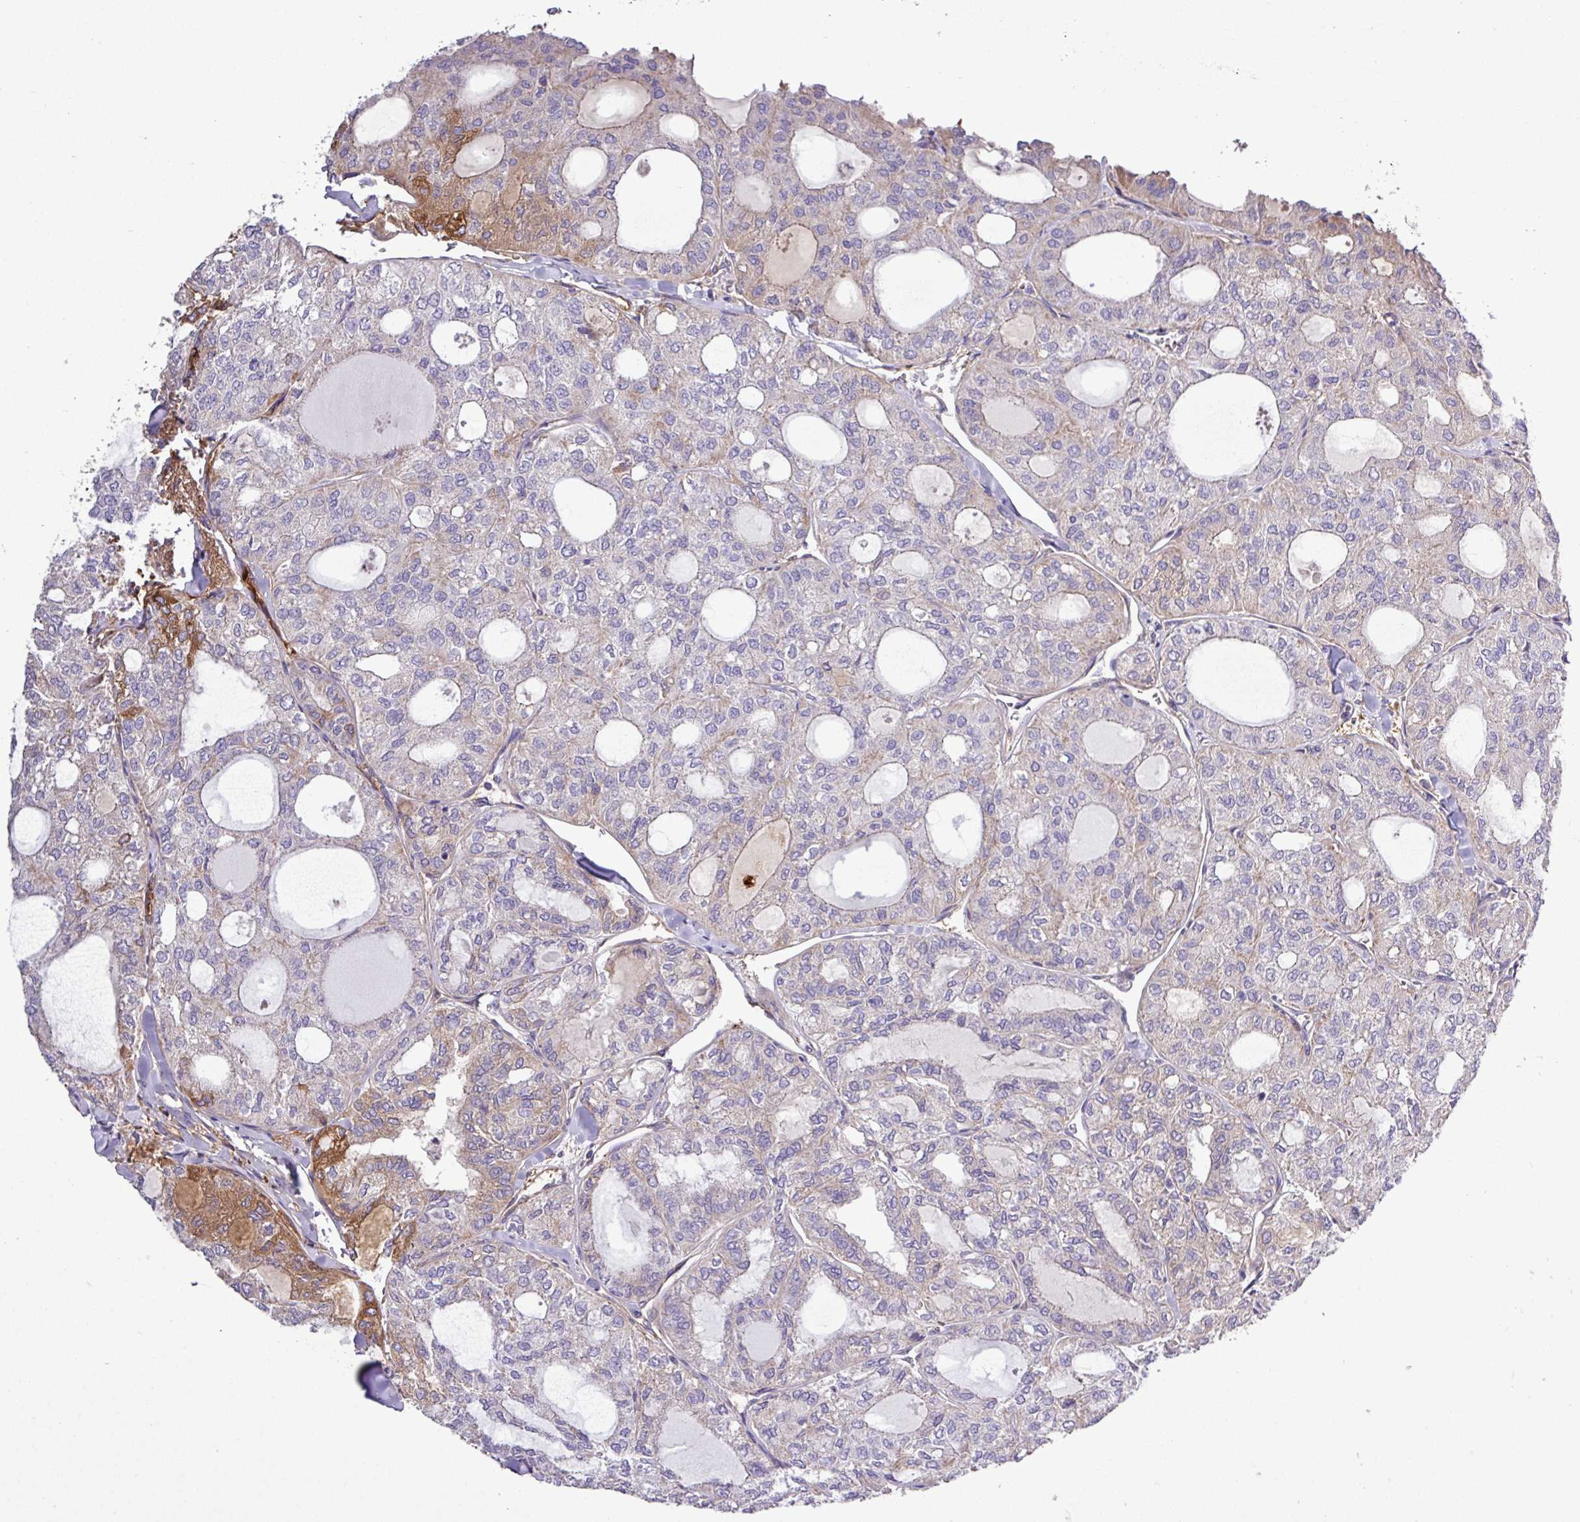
{"staining": {"intensity": "moderate", "quantity": "<25%", "location": "cytoplasmic/membranous"}, "tissue": "thyroid cancer", "cell_type": "Tumor cells", "image_type": "cancer", "snomed": [{"axis": "morphology", "description": "Follicular adenoma carcinoma, NOS"}, {"axis": "topography", "description": "Thyroid gland"}], "caption": "Thyroid cancer was stained to show a protein in brown. There is low levels of moderate cytoplasmic/membranous staining in approximately <25% of tumor cells.", "gene": "CWH43", "patient": {"sex": "male", "age": 75}}